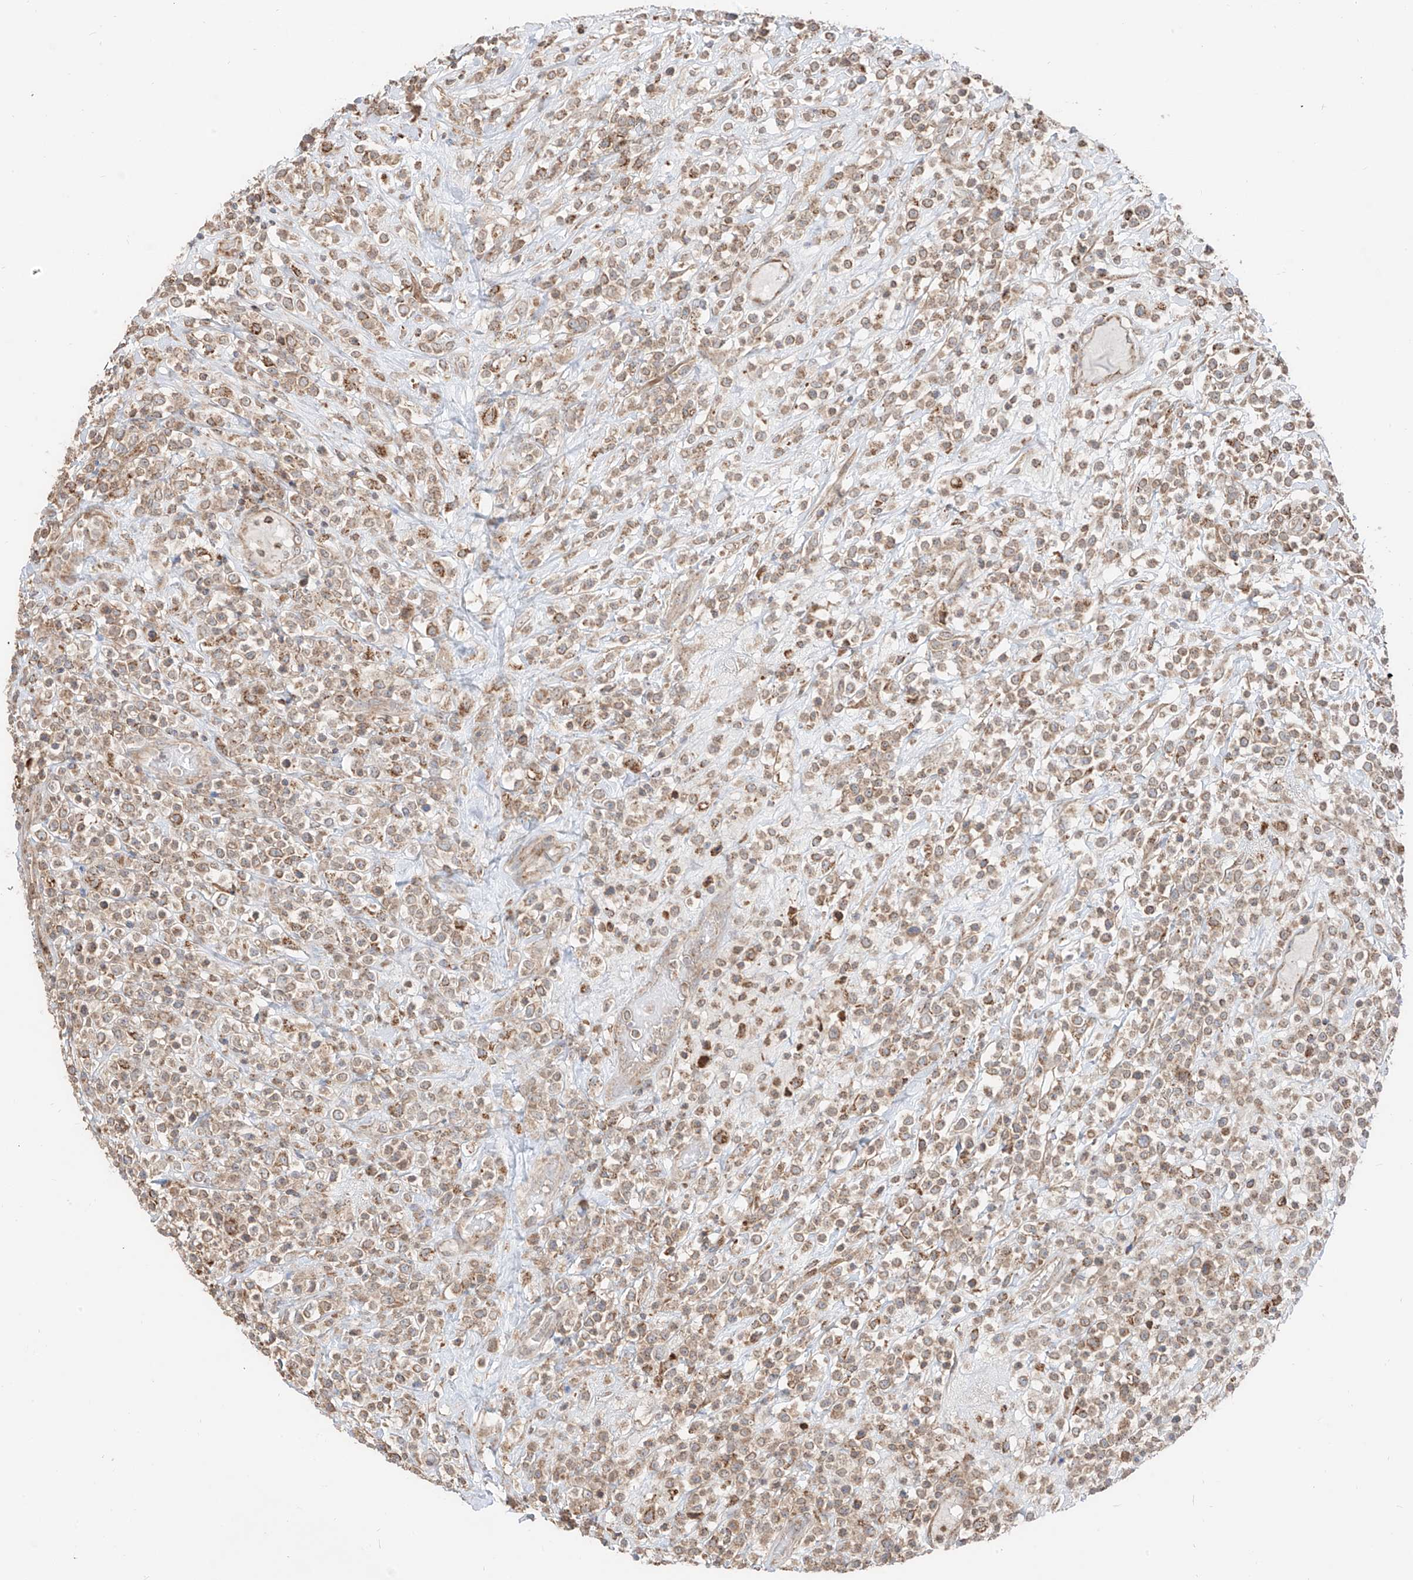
{"staining": {"intensity": "moderate", "quantity": ">75%", "location": "cytoplasmic/membranous"}, "tissue": "lymphoma", "cell_type": "Tumor cells", "image_type": "cancer", "snomed": [{"axis": "morphology", "description": "Malignant lymphoma, non-Hodgkin's type, High grade"}, {"axis": "topography", "description": "Colon"}], "caption": "IHC micrograph of neoplastic tissue: lymphoma stained using immunohistochemistry reveals medium levels of moderate protein expression localized specifically in the cytoplasmic/membranous of tumor cells, appearing as a cytoplasmic/membranous brown color.", "gene": "ETHE1", "patient": {"sex": "female", "age": 53}}